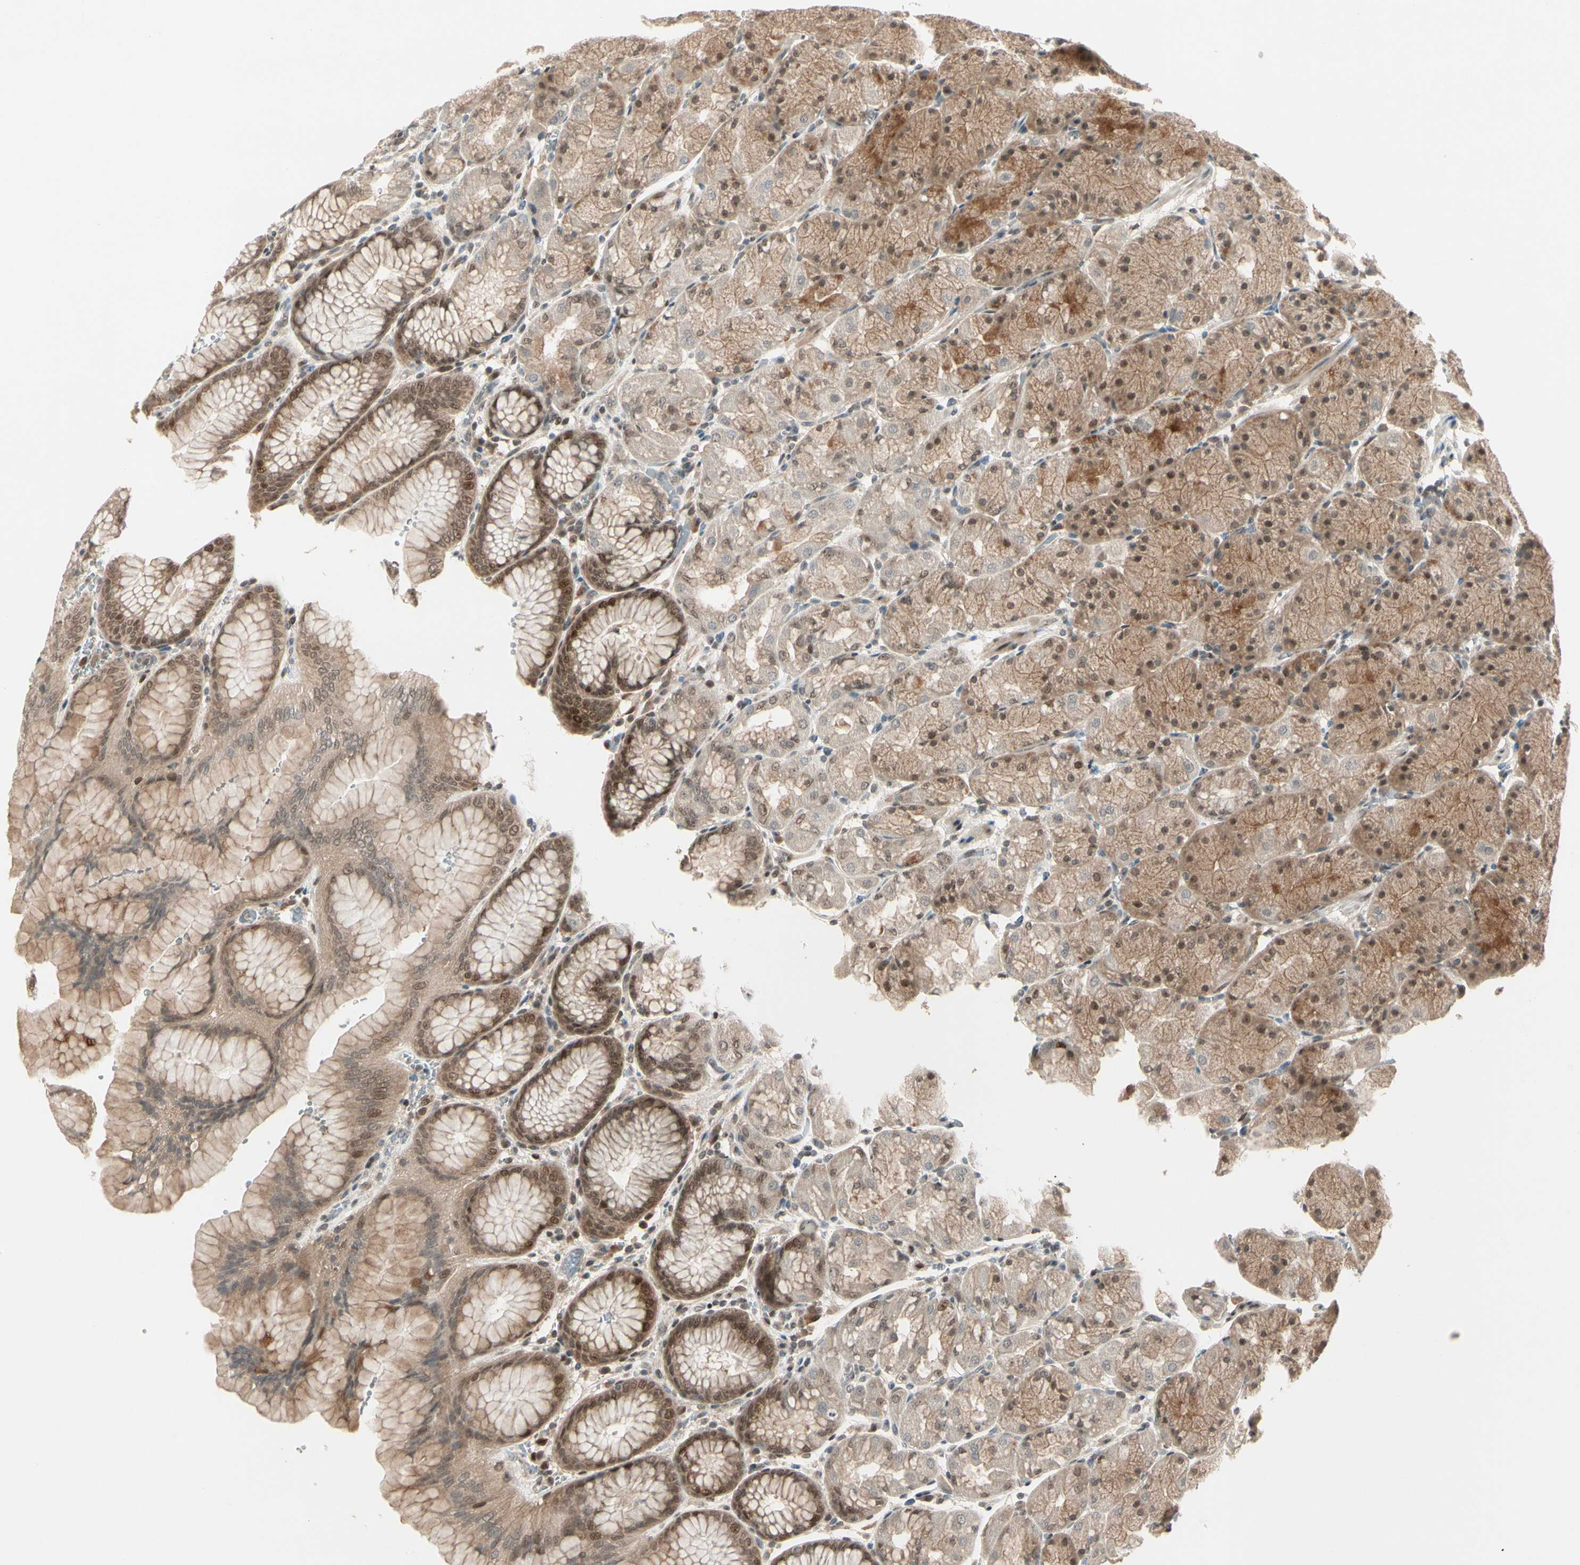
{"staining": {"intensity": "moderate", "quantity": ">75%", "location": "cytoplasmic/membranous,nuclear"}, "tissue": "stomach", "cell_type": "Glandular cells", "image_type": "normal", "snomed": [{"axis": "morphology", "description": "Normal tissue, NOS"}, {"axis": "topography", "description": "Stomach, upper"}, {"axis": "topography", "description": "Stomach"}], "caption": "This is a photomicrograph of IHC staining of benign stomach, which shows moderate expression in the cytoplasmic/membranous,nuclear of glandular cells.", "gene": "GTF3A", "patient": {"sex": "male", "age": 76}}